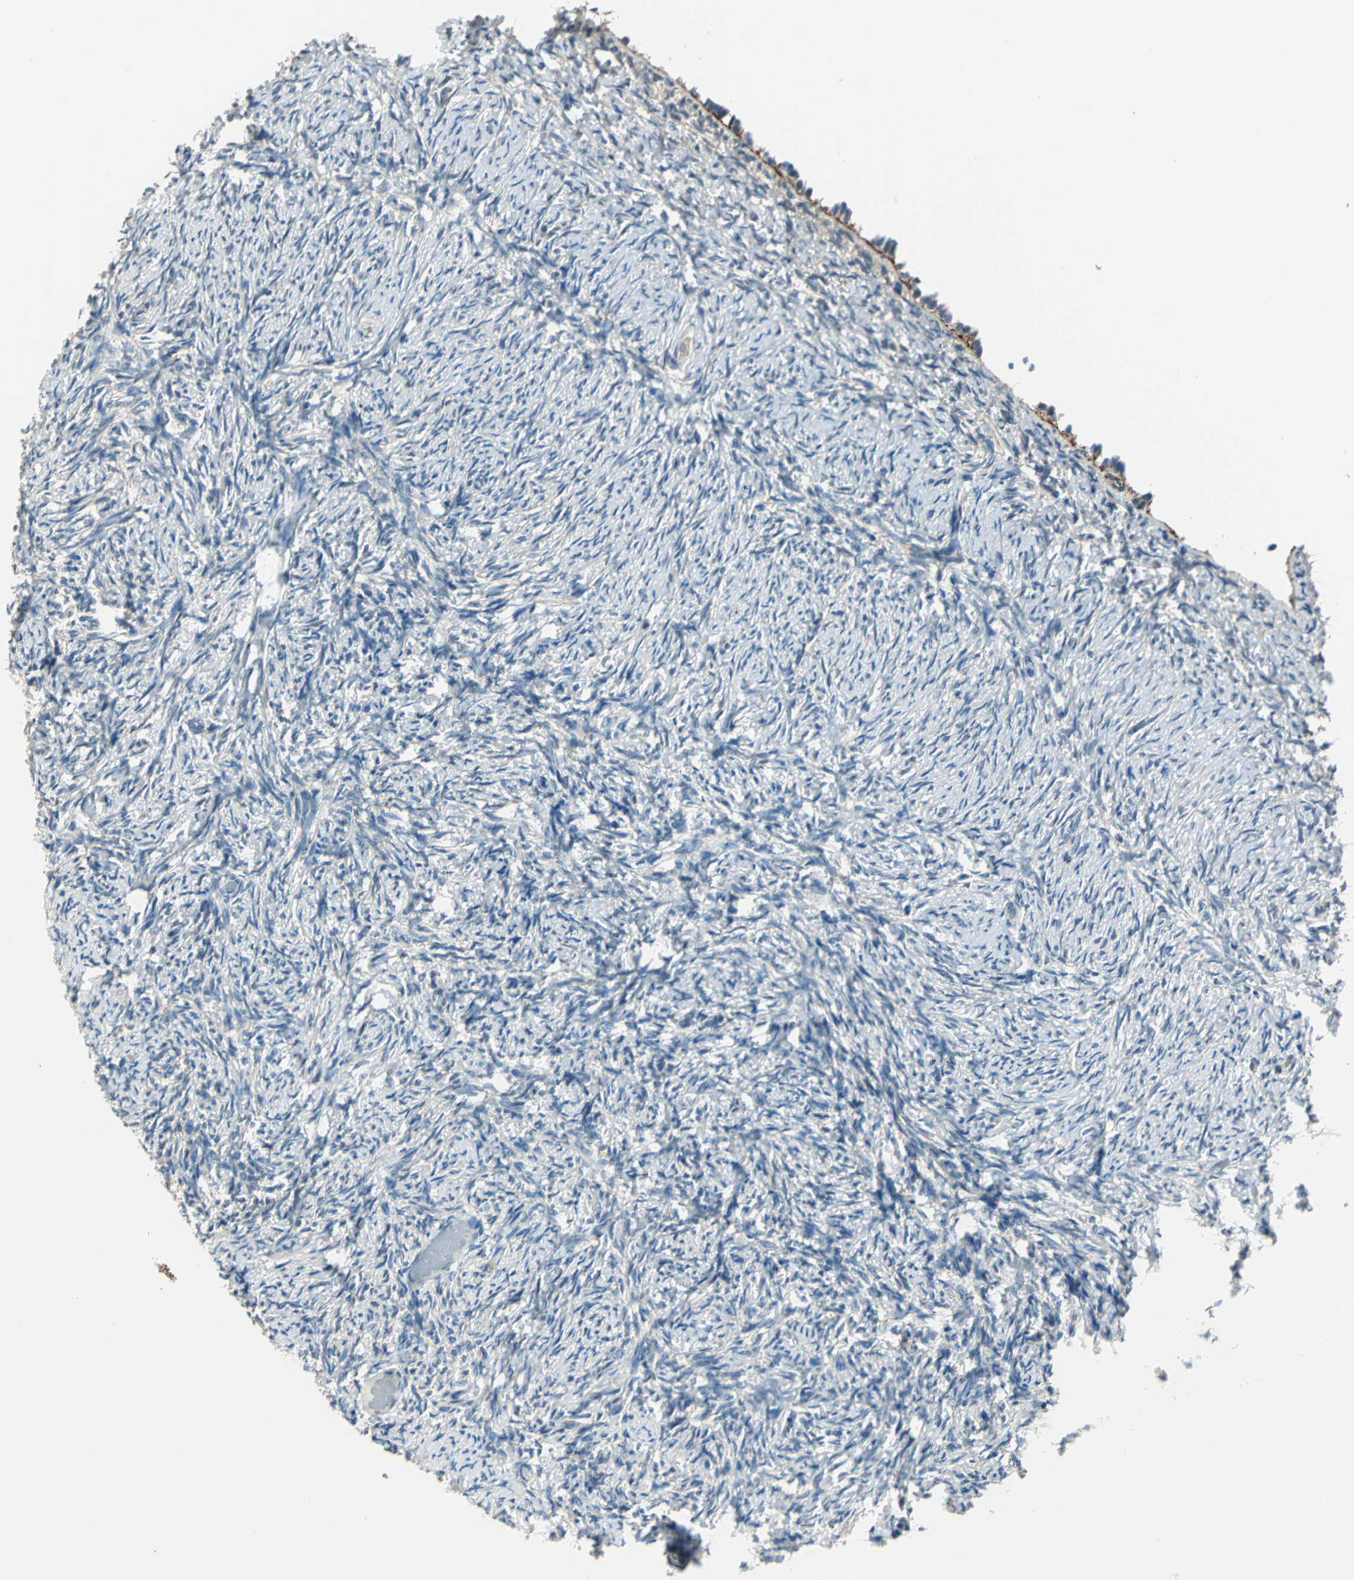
{"staining": {"intensity": "negative", "quantity": "none", "location": "none"}, "tissue": "ovary", "cell_type": "Ovarian stroma cells", "image_type": "normal", "snomed": [{"axis": "morphology", "description": "Normal tissue, NOS"}, {"axis": "topography", "description": "Ovary"}], "caption": "A high-resolution image shows immunohistochemistry (IHC) staining of unremarkable ovary, which exhibits no significant positivity in ovarian stroma cells. (IHC, brightfield microscopy, high magnification).", "gene": "NIT1", "patient": {"sex": "female", "age": 60}}